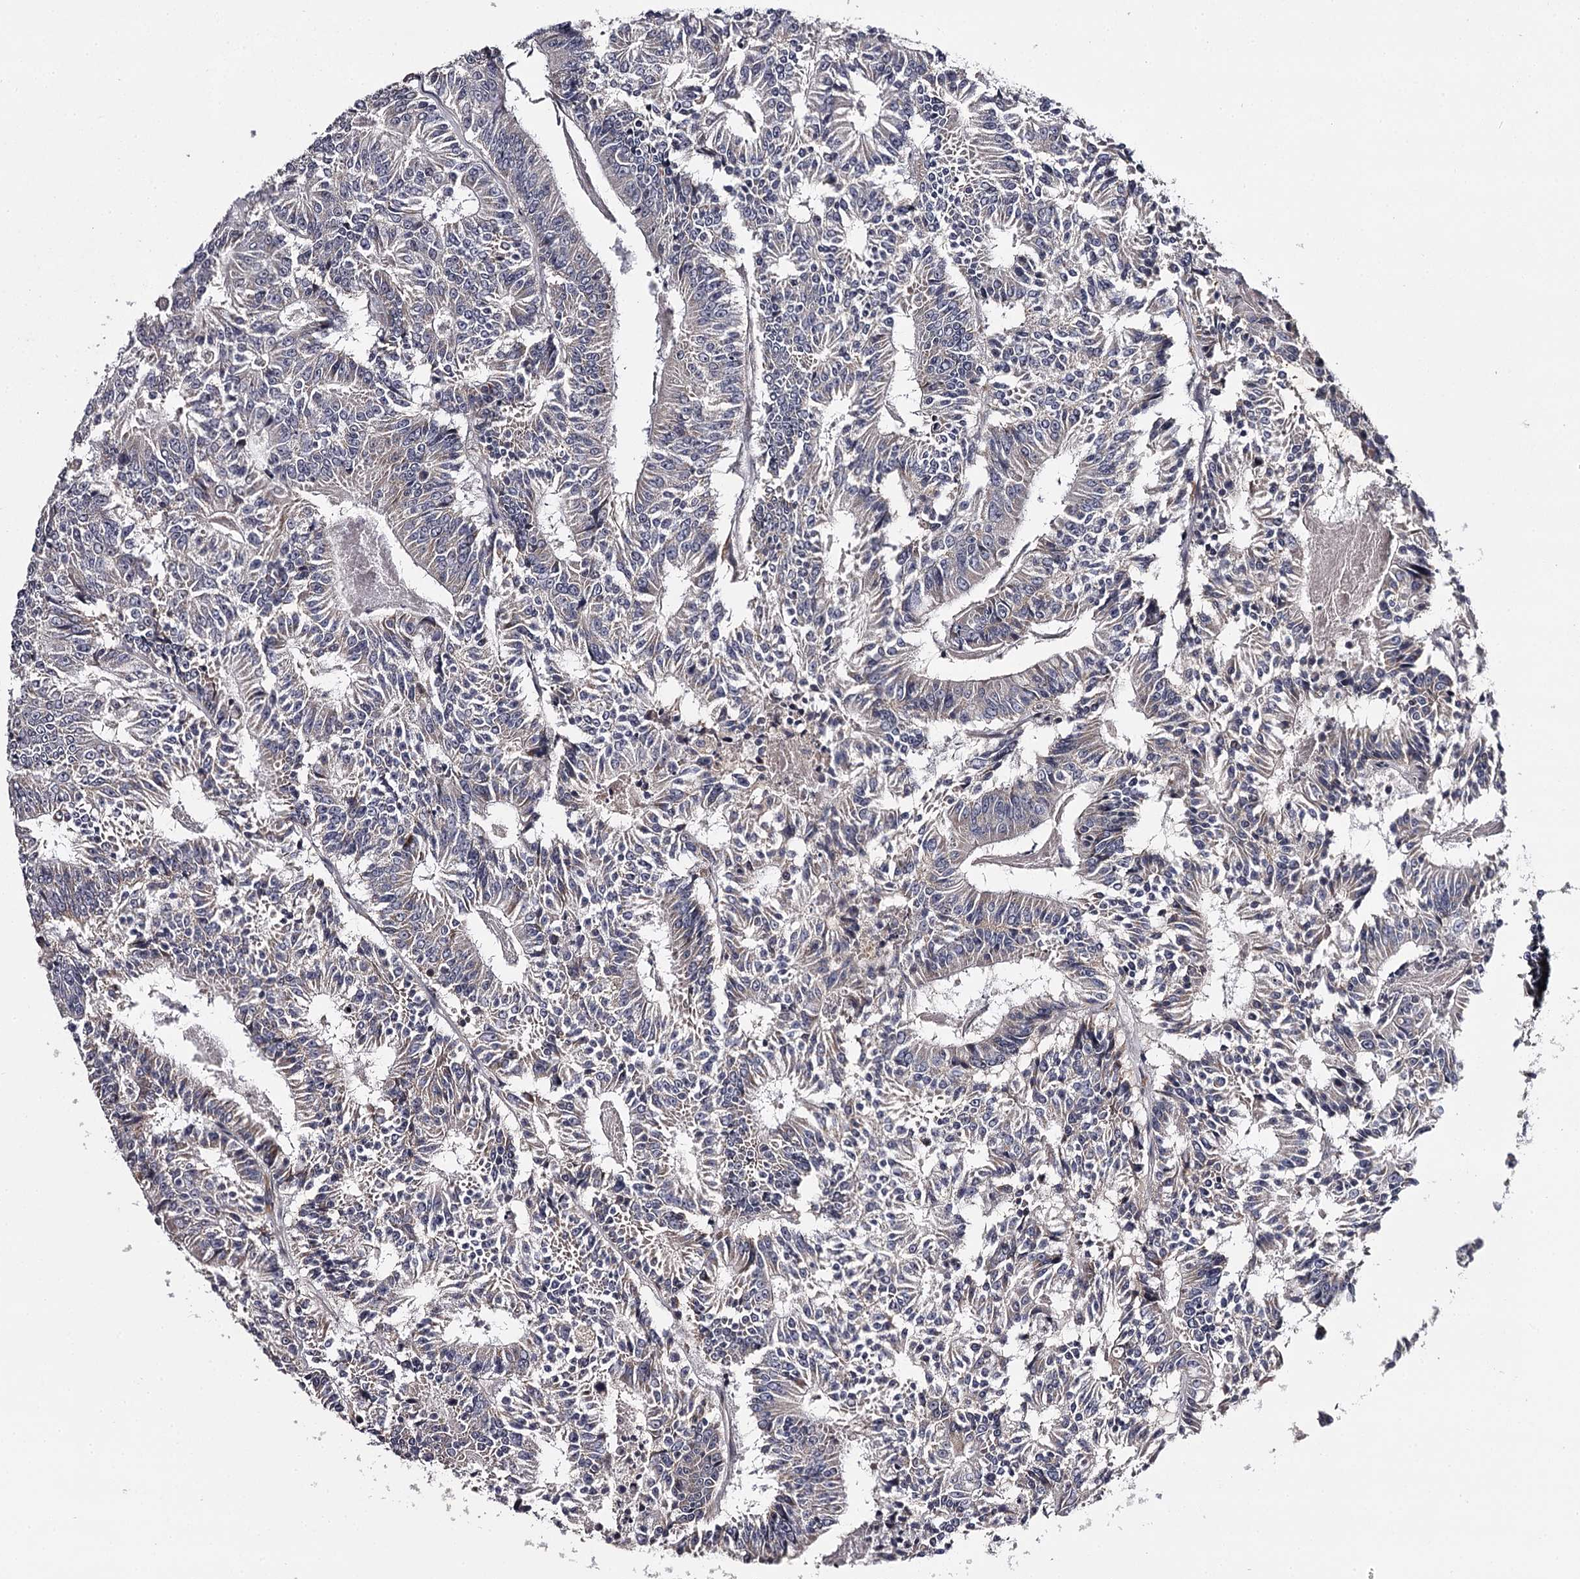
{"staining": {"intensity": "negative", "quantity": "none", "location": "none"}, "tissue": "colorectal cancer", "cell_type": "Tumor cells", "image_type": "cancer", "snomed": [{"axis": "morphology", "description": "Adenocarcinoma, NOS"}, {"axis": "topography", "description": "Colon"}], "caption": "Immunohistochemistry (IHC) image of colorectal adenocarcinoma stained for a protein (brown), which demonstrates no expression in tumor cells.", "gene": "RASSF6", "patient": {"sex": "male", "age": 83}}